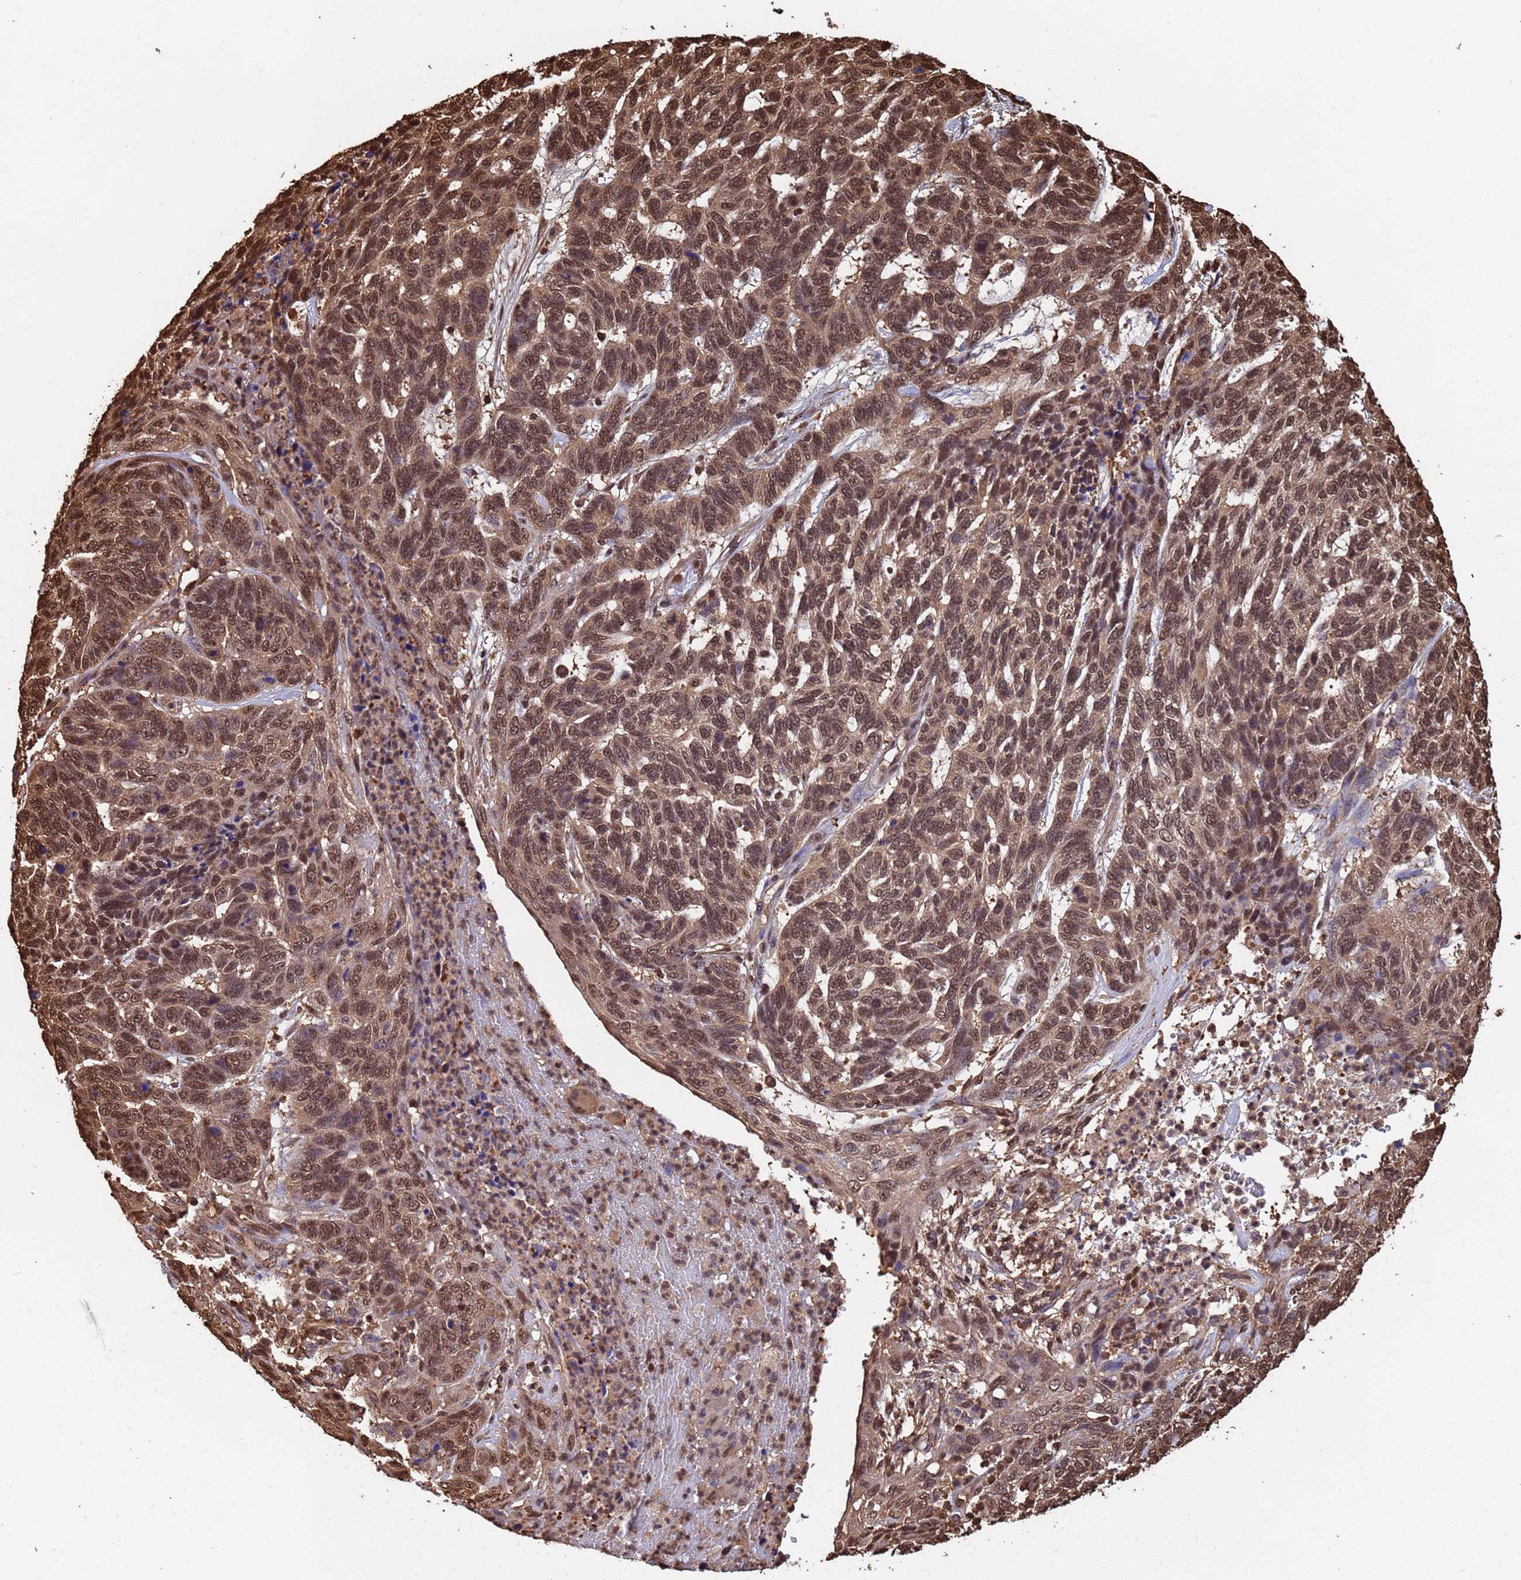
{"staining": {"intensity": "moderate", "quantity": ">75%", "location": "cytoplasmic/membranous,nuclear"}, "tissue": "skin cancer", "cell_type": "Tumor cells", "image_type": "cancer", "snomed": [{"axis": "morphology", "description": "Basal cell carcinoma"}, {"axis": "topography", "description": "Skin"}], "caption": "This image reveals basal cell carcinoma (skin) stained with IHC to label a protein in brown. The cytoplasmic/membranous and nuclear of tumor cells show moderate positivity for the protein. Nuclei are counter-stained blue.", "gene": "SUMO4", "patient": {"sex": "female", "age": 65}}